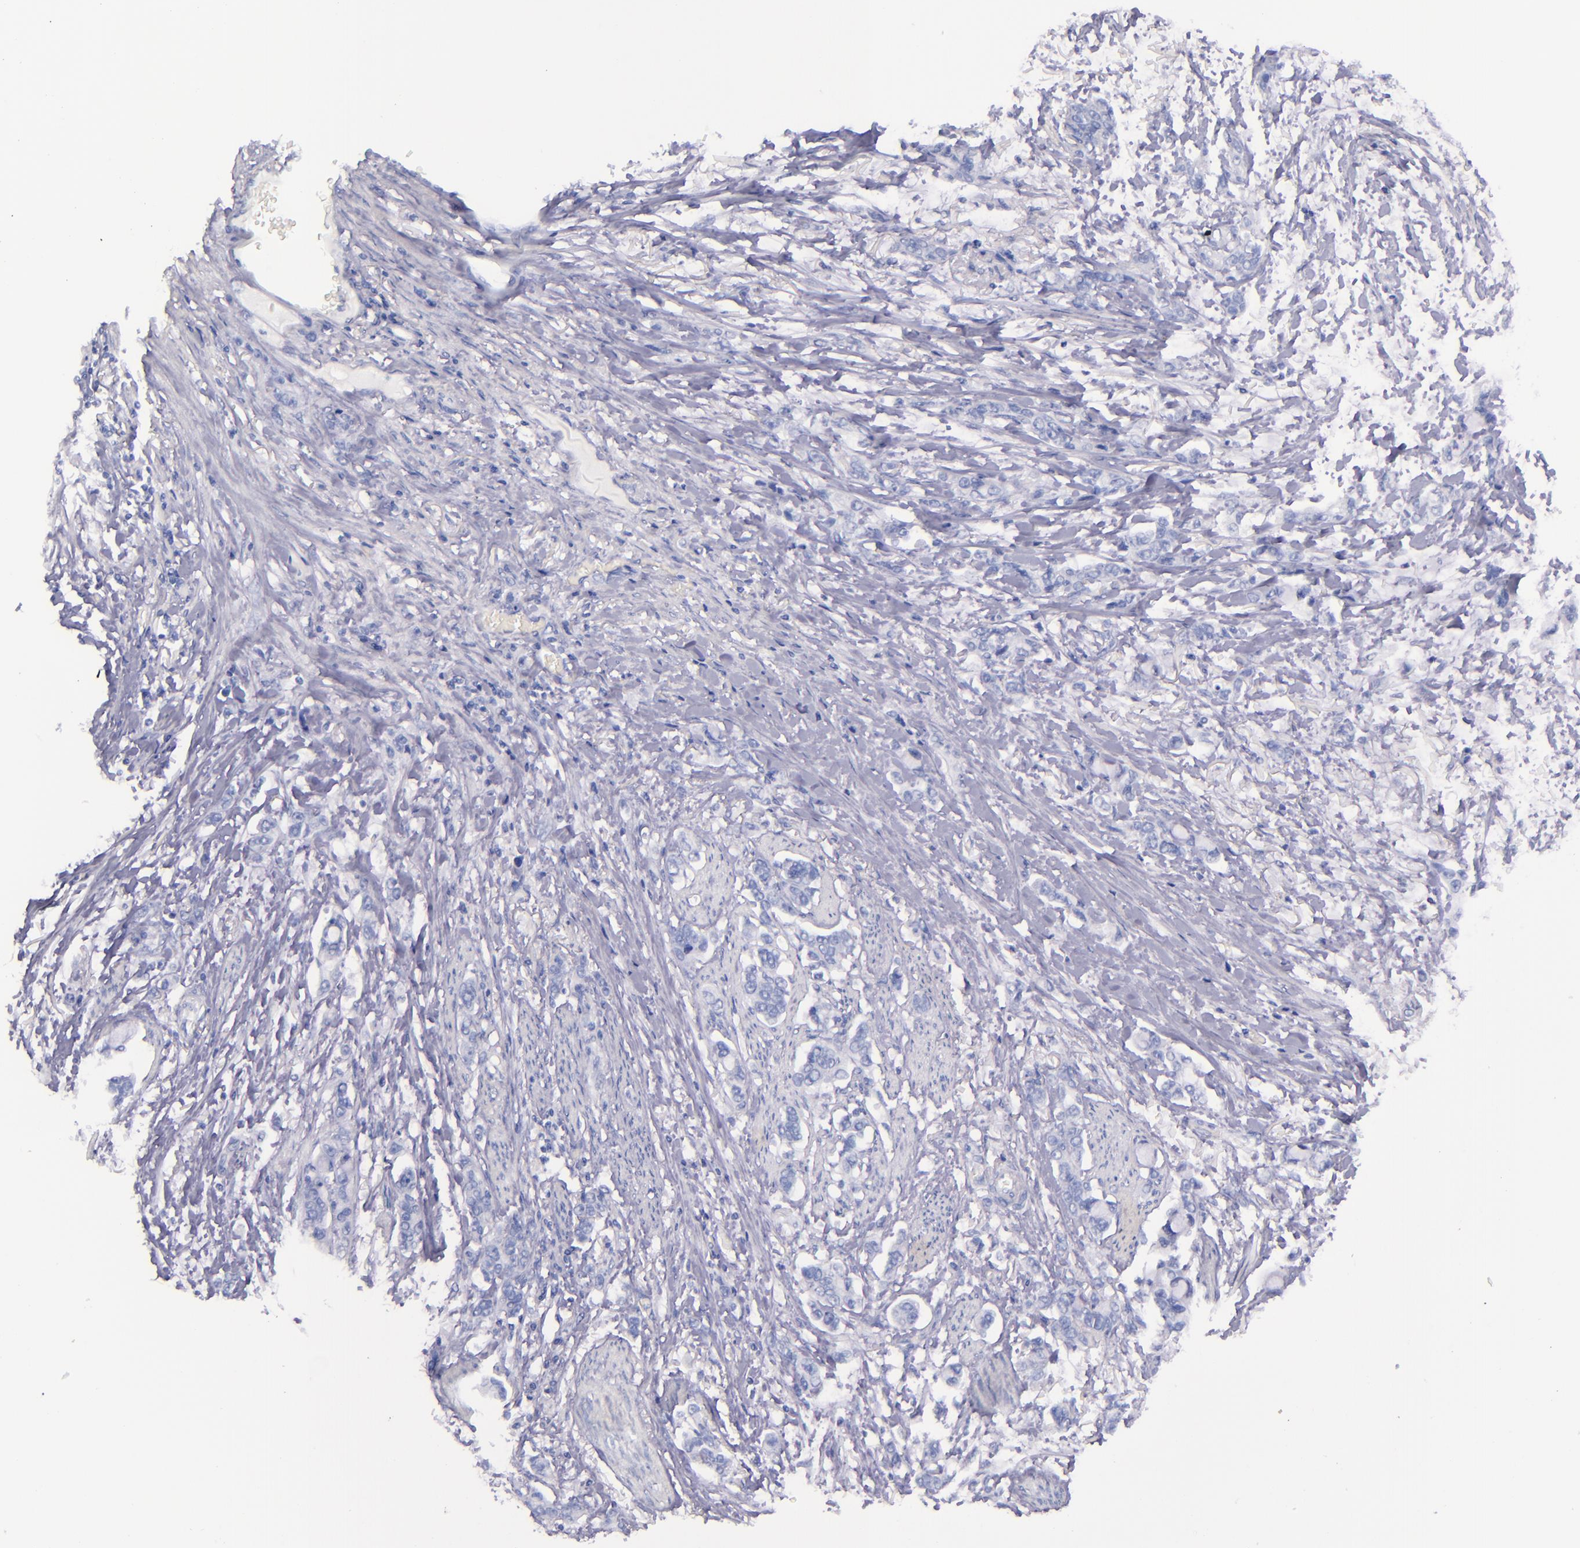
{"staining": {"intensity": "negative", "quantity": "none", "location": "none"}, "tissue": "stomach cancer", "cell_type": "Tumor cells", "image_type": "cancer", "snomed": [{"axis": "morphology", "description": "Adenocarcinoma, NOS"}, {"axis": "topography", "description": "Stomach"}], "caption": "Stomach cancer (adenocarcinoma) was stained to show a protein in brown. There is no significant staining in tumor cells.", "gene": "SFTPB", "patient": {"sex": "male", "age": 78}}